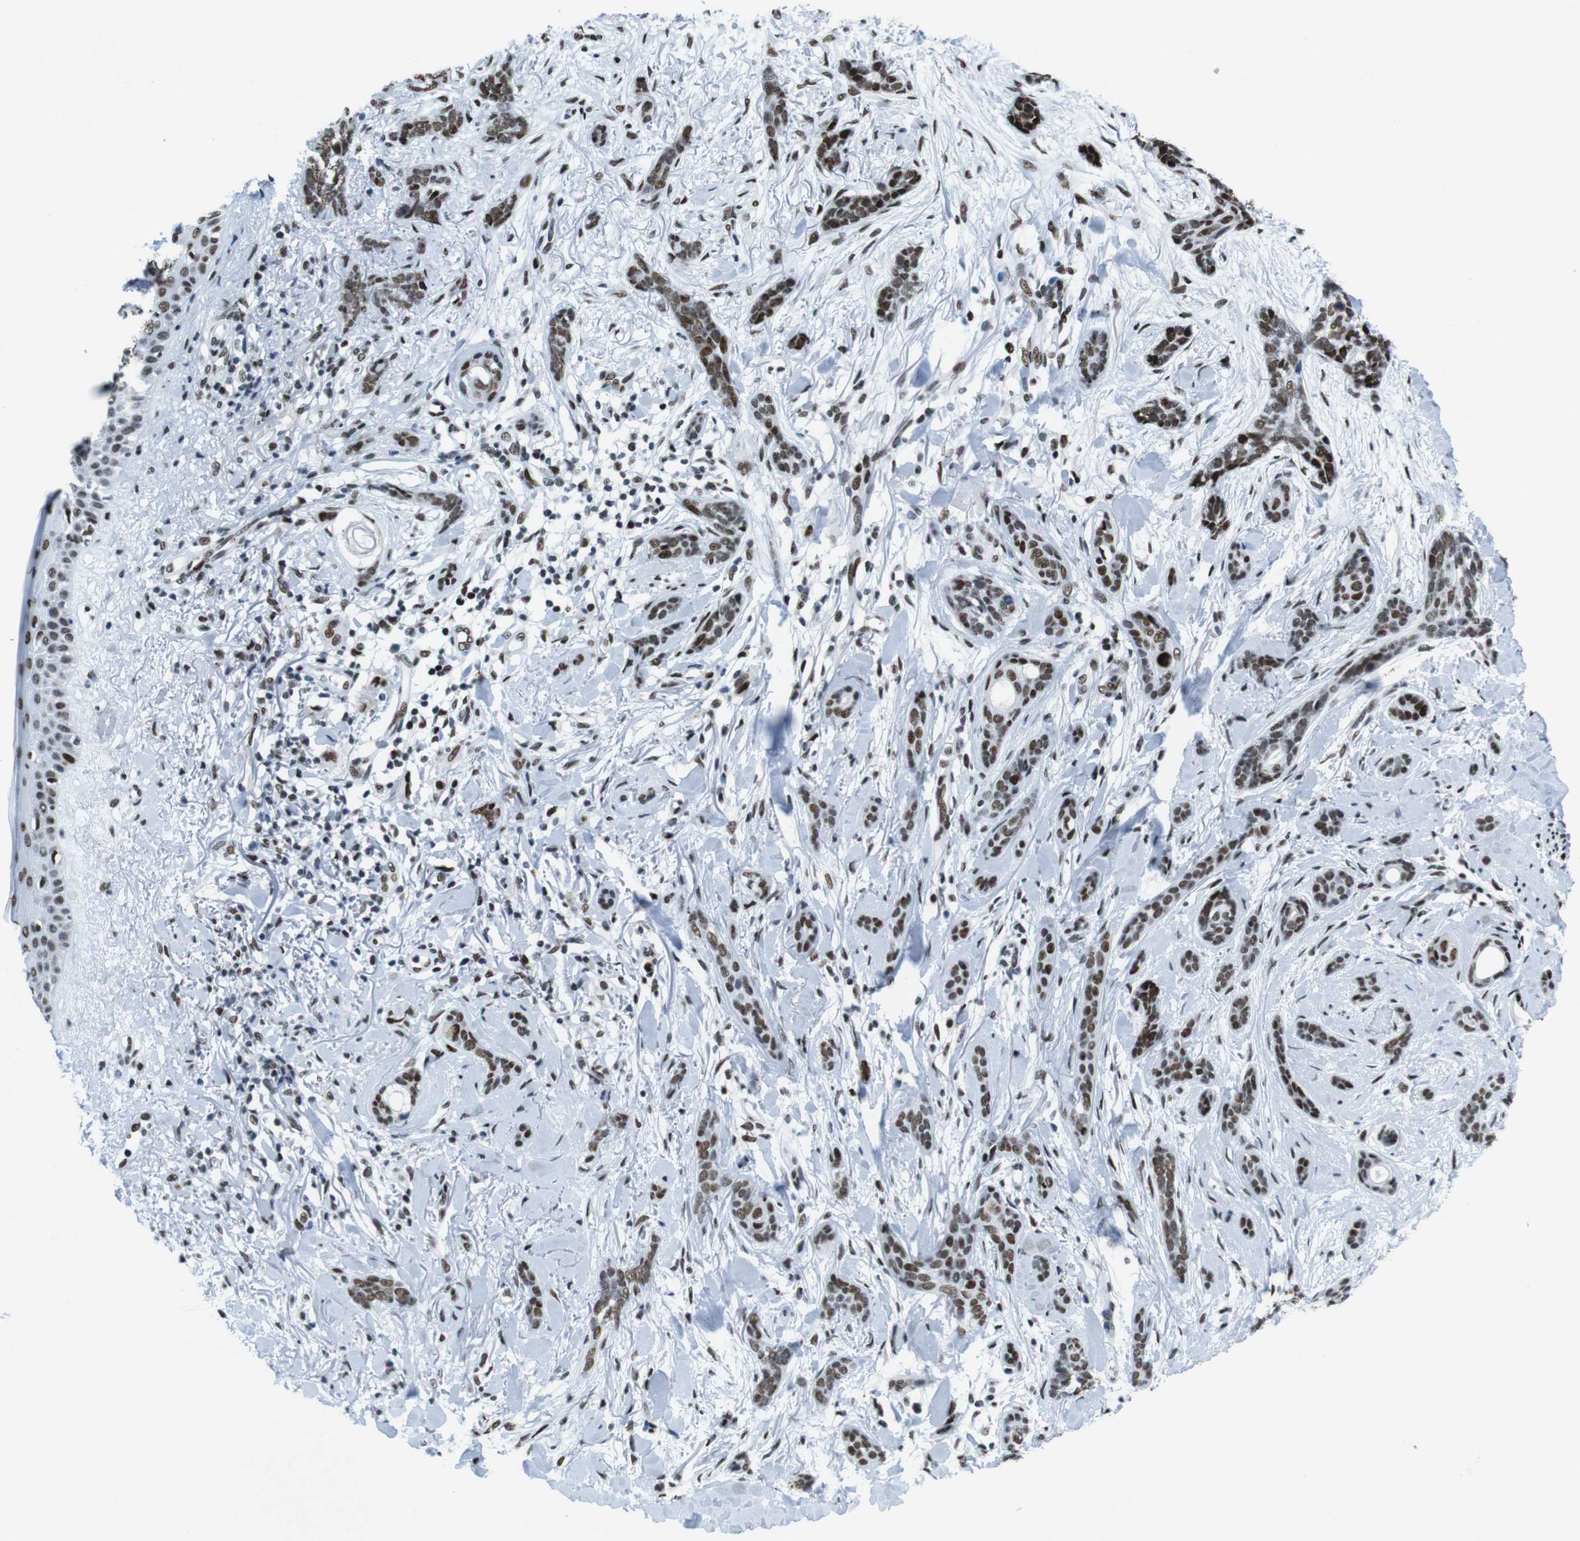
{"staining": {"intensity": "moderate", "quantity": ">75%", "location": "nuclear"}, "tissue": "skin cancer", "cell_type": "Tumor cells", "image_type": "cancer", "snomed": [{"axis": "morphology", "description": "Basal cell carcinoma"}, {"axis": "morphology", "description": "Adnexal tumor, benign"}, {"axis": "topography", "description": "Skin"}], "caption": "Moderate nuclear protein positivity is seen in about >75% of tumor cells in skin benign adnexal tumor.", "gene": "CITED2", "patient": {"sex": "female", "age": 42}}